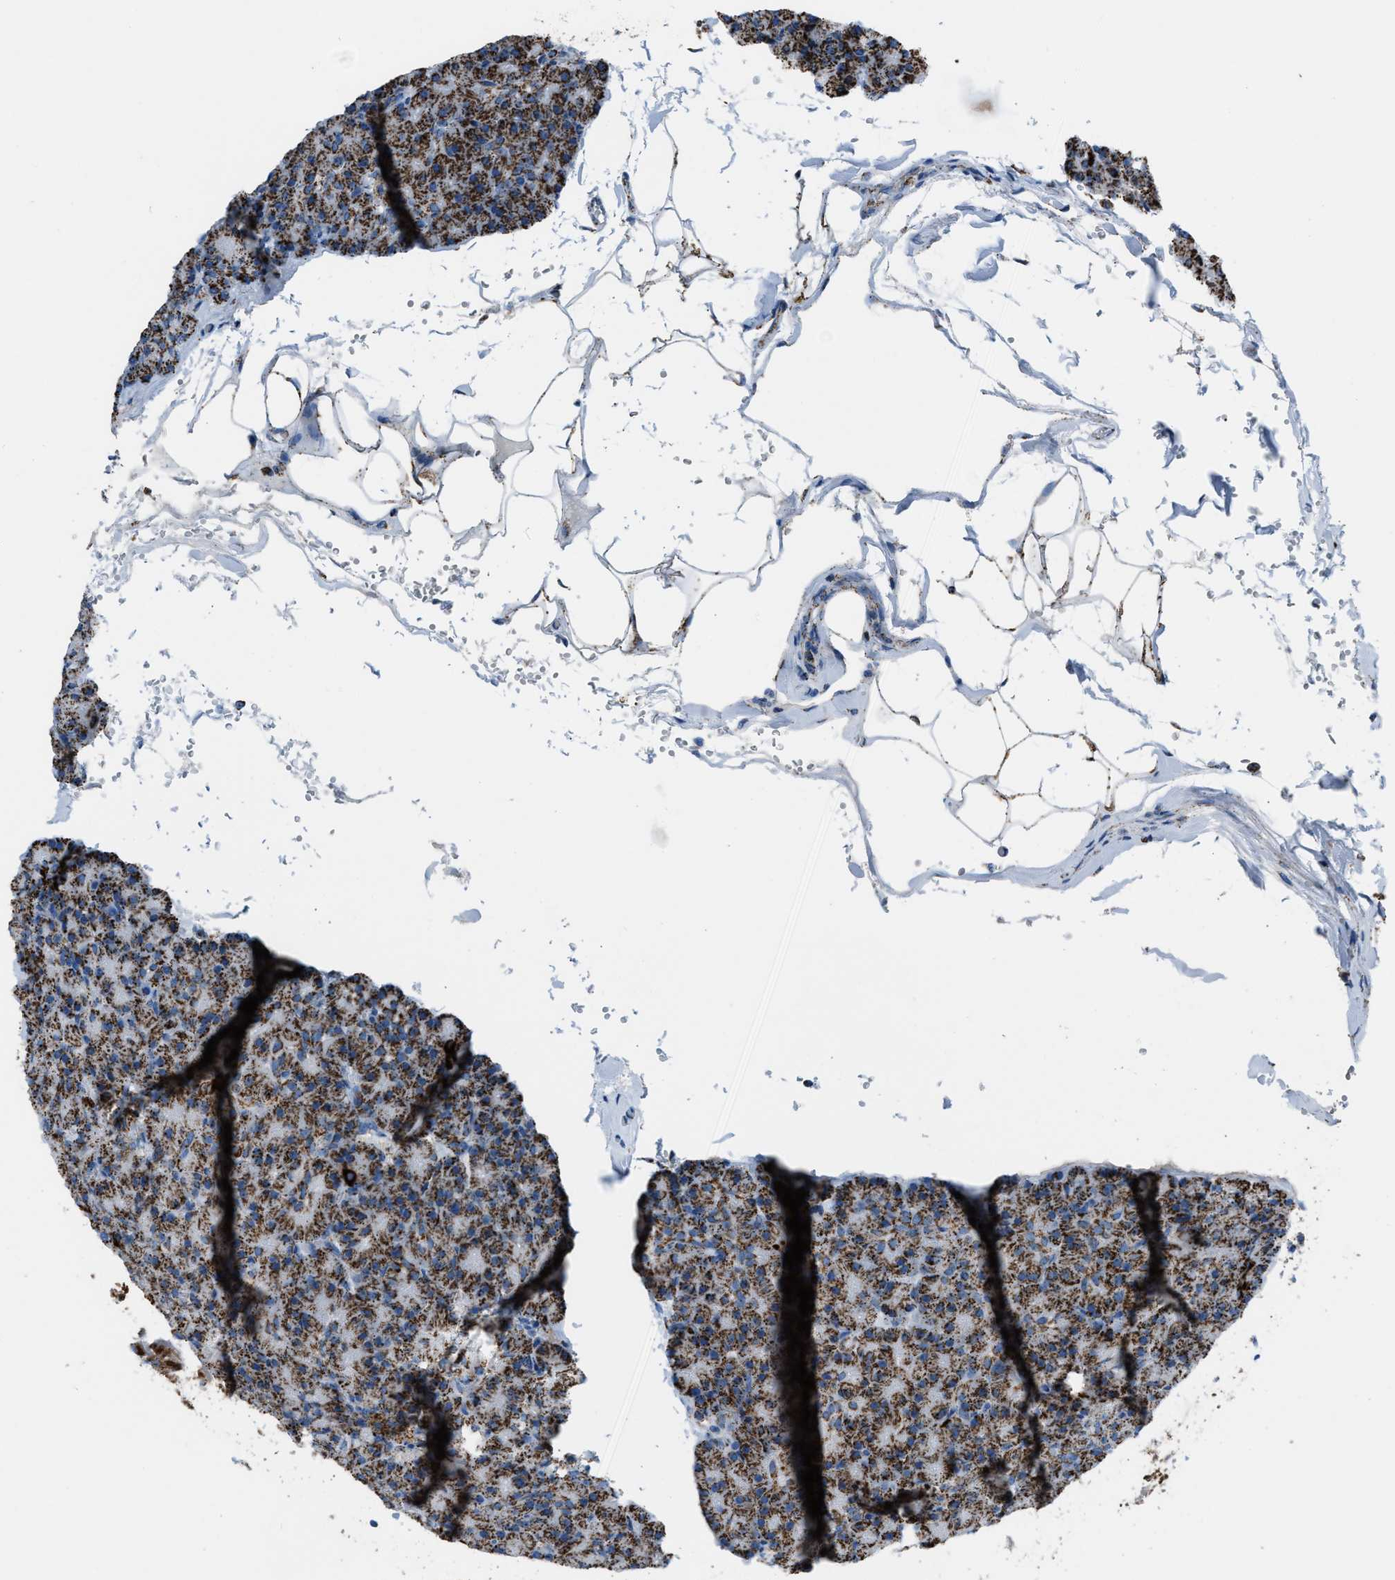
{"staining": {"intensity": "strong", "quantity": ">75%", "location": "cytoplasmic/membranous"}, "tissue": "pancreas", "cell_type": "Exocrine glandular cells", "image_type": "normal", "snomed": [{"axis": "morphology", "description": "Normal tissue, NOS"}, {"axis": "topography", "description": "Pancreas"}], "caption": "Protein staining demonstrates strong cytoplasmic/membranous positivity in approximately >75% of exocrine glandular cells in benign pancreas. Immunohistochemistry stains the protein in brown and the nuclei are stained blue.", "gene": "MDH2", "patient": {"sex": "female", "age": 43}}